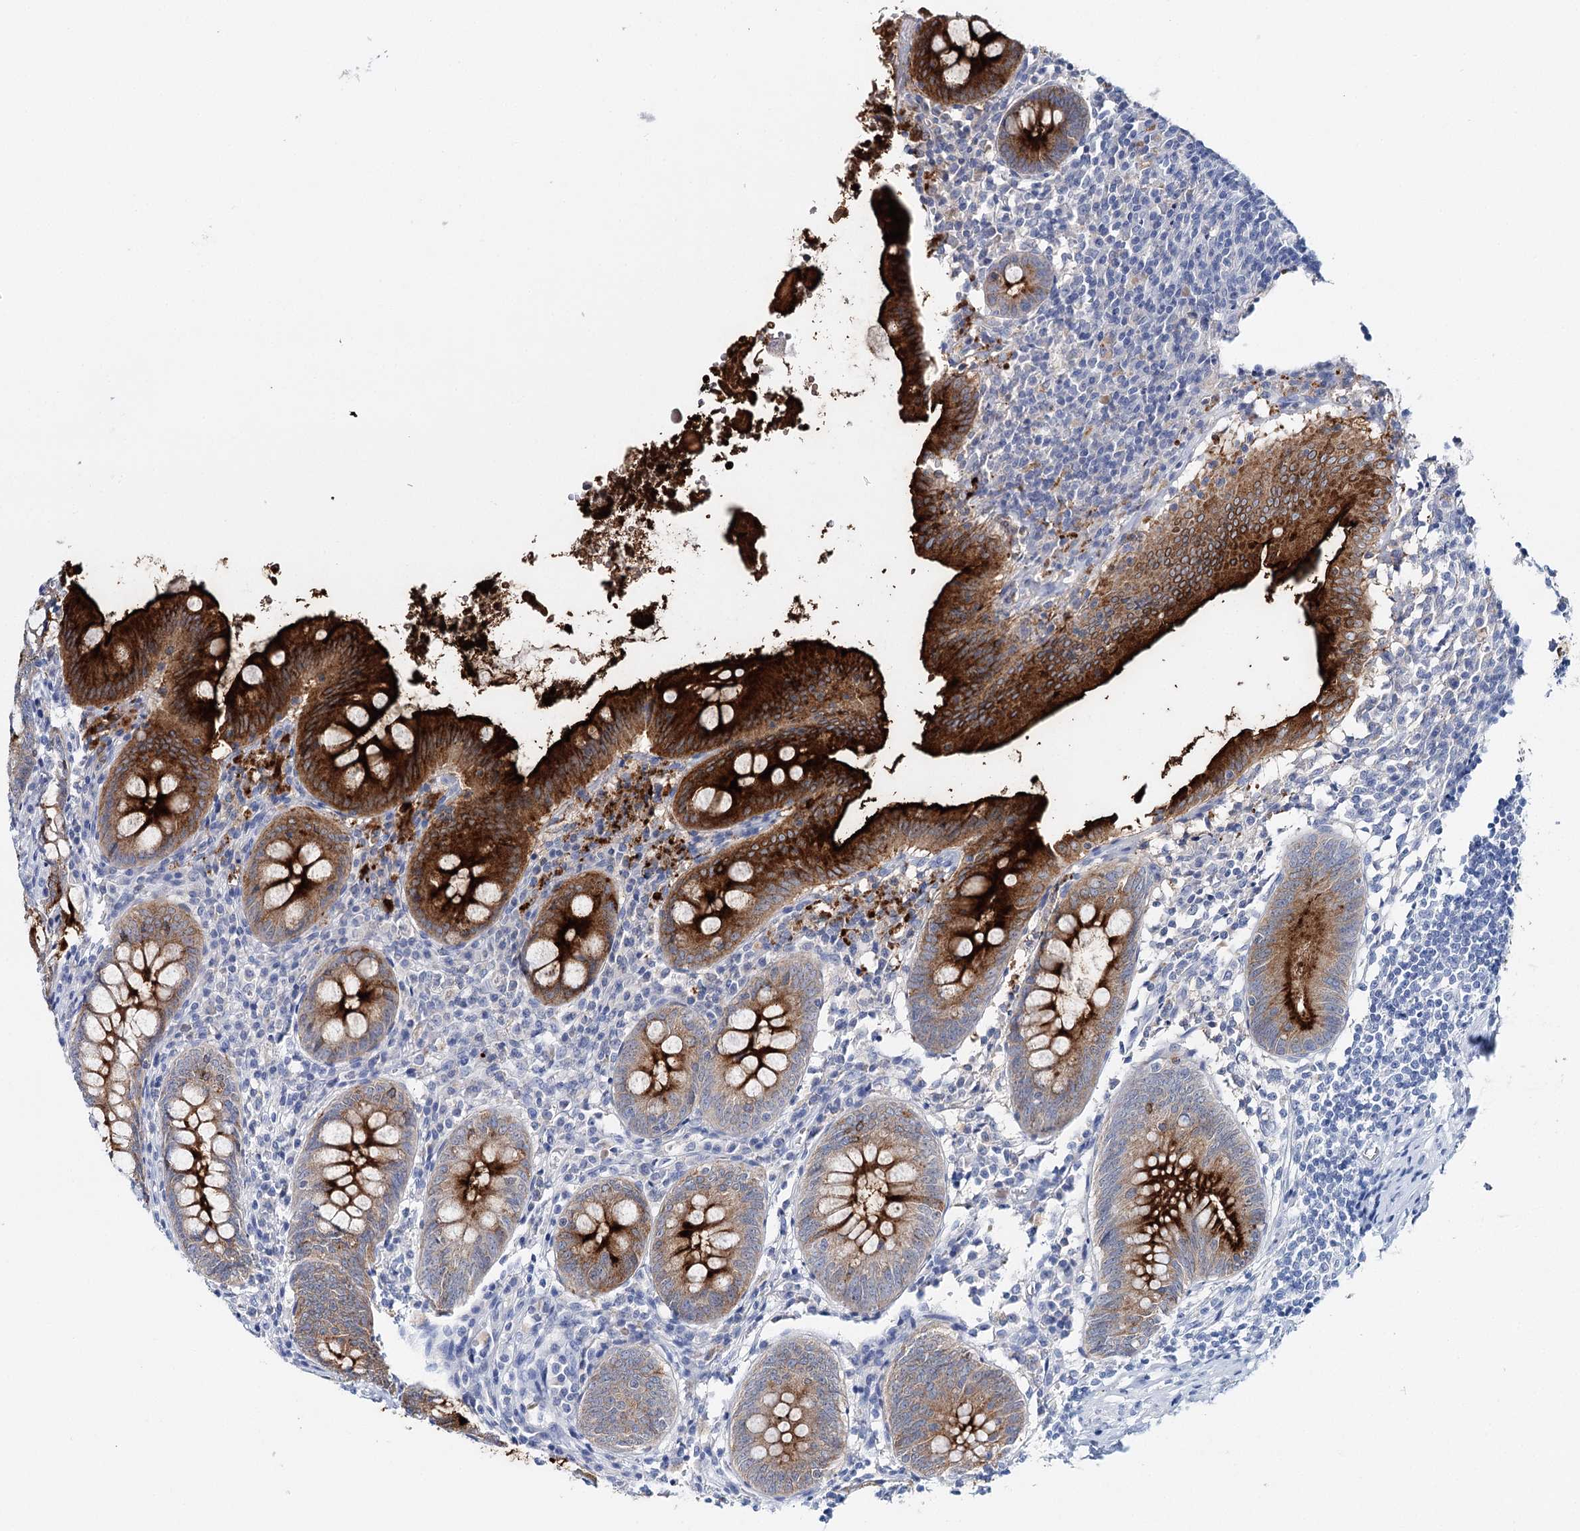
{"staining": {"intensity": "strong", "quantity": ">75%", "location": "cytoplasmic/membranous"}, "tissue": "appendix", "cell_type": "Glandular cells", "image_type": "normal", "snomed": [{"axis": "morphology", "description": "Normal tissue, NOS"}, {"axis": "topography", "description": "Appendix"}], "caption": "The image shows a brown stain indicating the presence of a protein in the cytoplasmic/membranous of glandular cells in appendix. (Stains: DAB in brown, nuclei in blue, Microscopy: brightfield microscopy at high magnification).", "gene": "CEACAM8", "patient": {"sex": "female", "age": 54}}